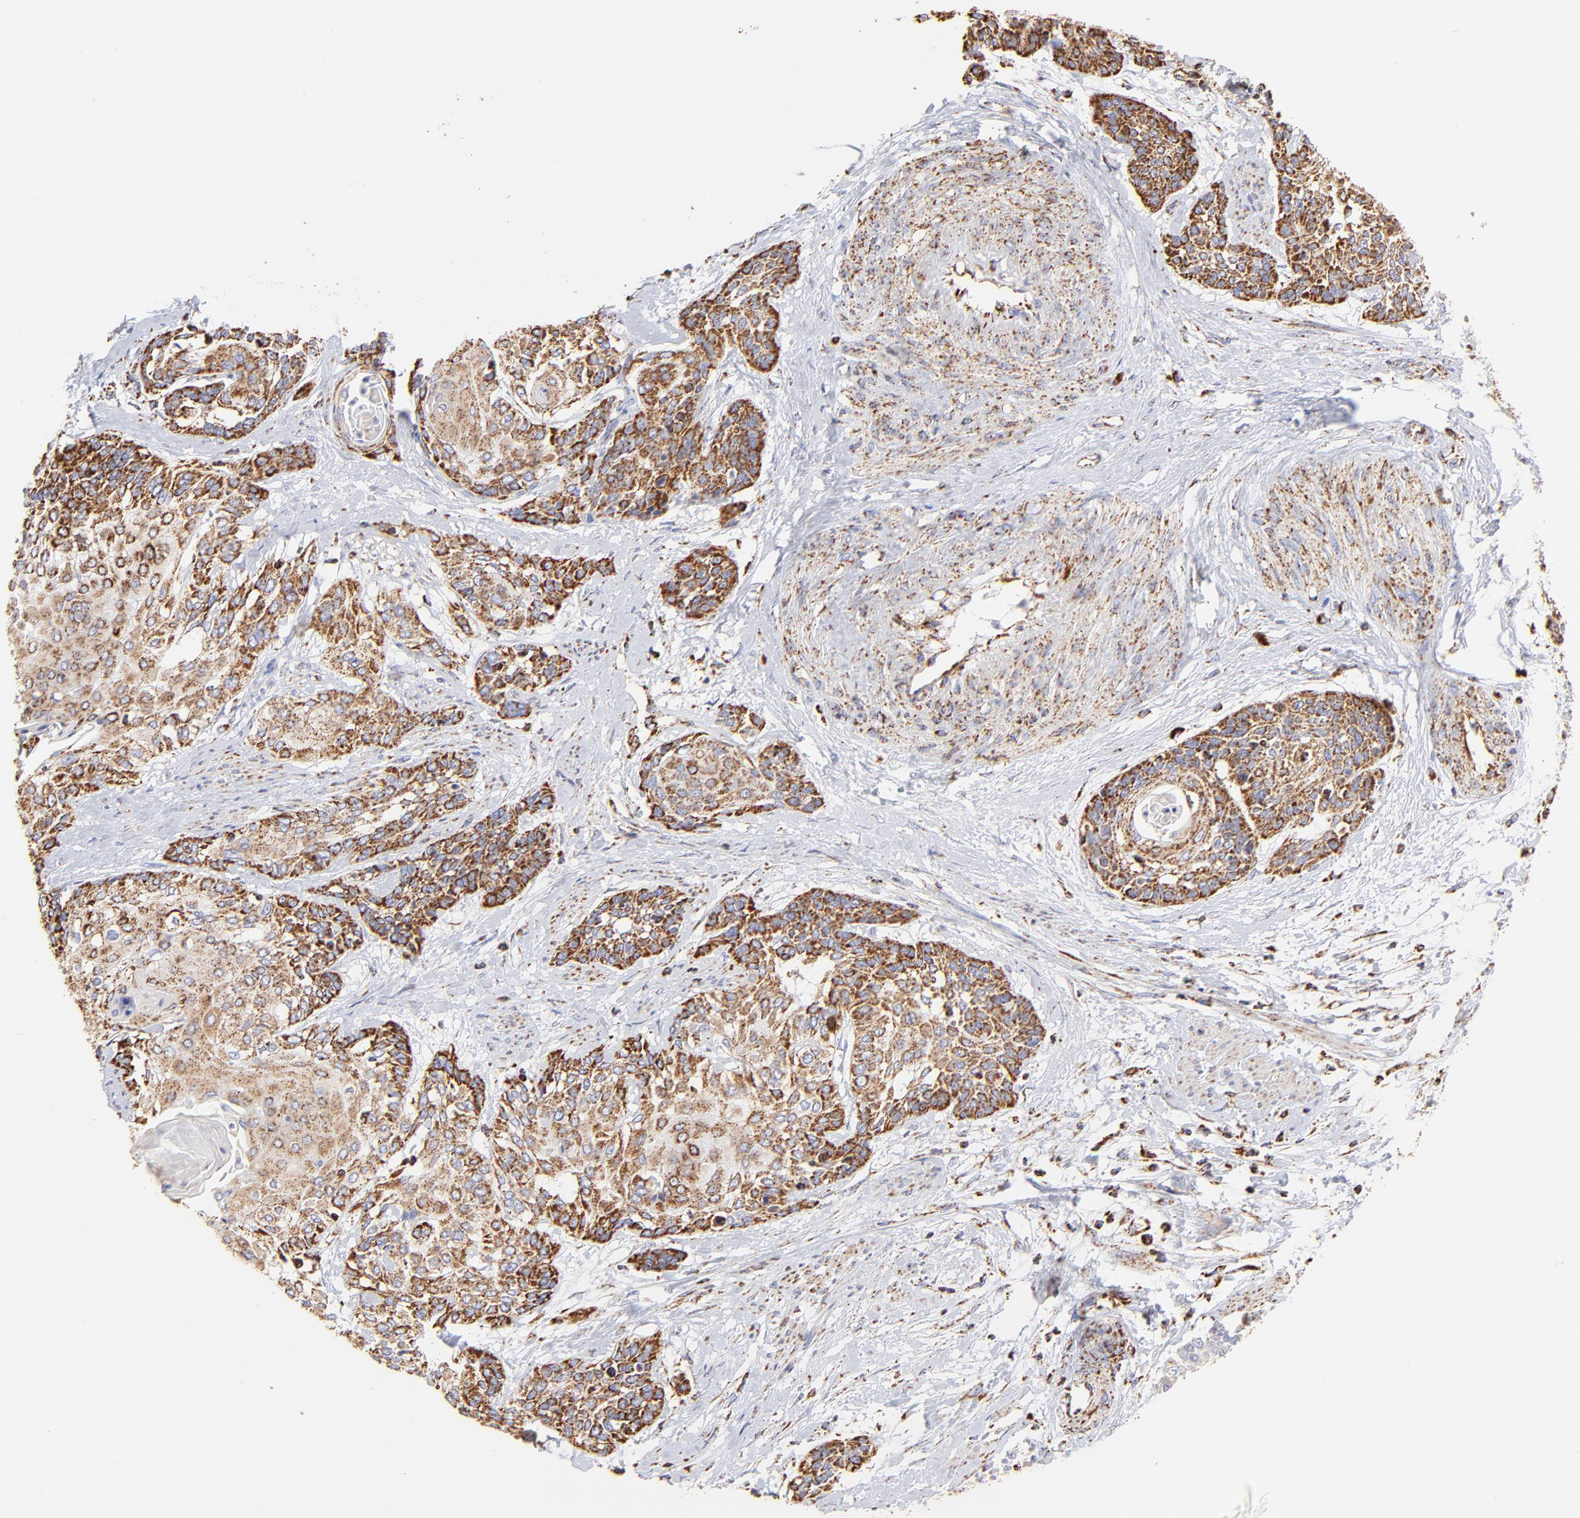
{"staining": {"intensity": "moderate", "quantity": ">75%", "location": "cytoplasmic/membranous"}, "tissue": "cervical cancer", "cell_type": "Tumor cells", "image_type": "cancer", "snomed": [{"axis": "morphology", "description": "Squamous cell carcinoma, NOS"}, {"axis": "topography", "description": "Cervix"}], "caption": "The photomicrograph demonstrates staining of cervical cancer (squamous cell carcinoma), revealing moderate cytoplasmic/membranous protein positivity (brown color) within tumor cells.", "gene": "ECH1", "patient": {"sex": "female", "age": 57}}